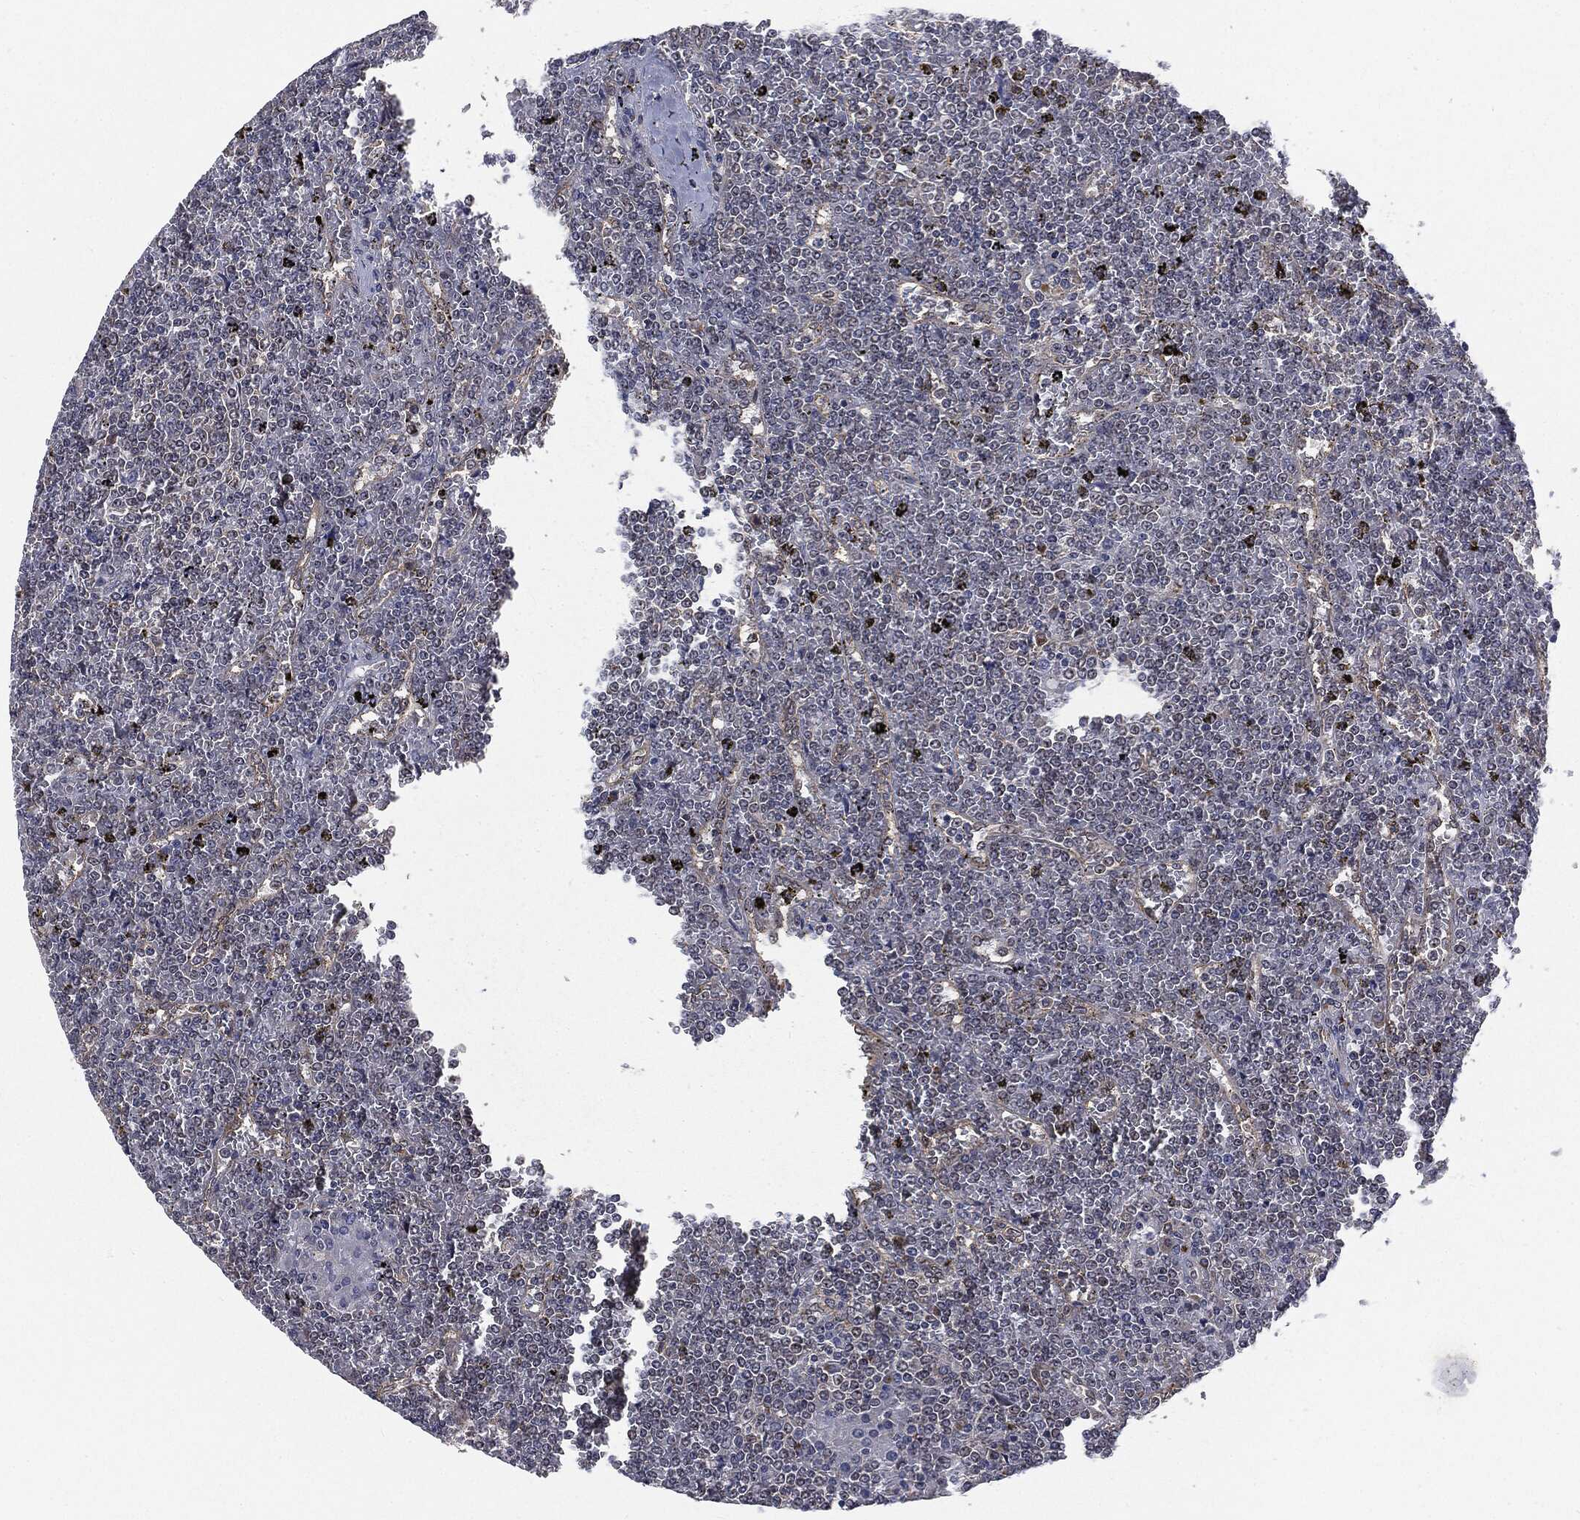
{"staining": {"intensity": "negative", "quantity": "none", "location": "none"}, "tissue": "lymphoma", "cell_type": "Tumor cells", "image_type": "cancer", "snomed": [{"axis": "morphology", "description": "Malignant lymphoma, non-Hodgkin's type, Low grade"}, {"axis": "topography", "description": "Spleen"}], "caption": "Tumor cells show no significant protein expression in lymphoma.", "gene": "TRMT1L", "patient": {"sex": "female", "age": 19}}